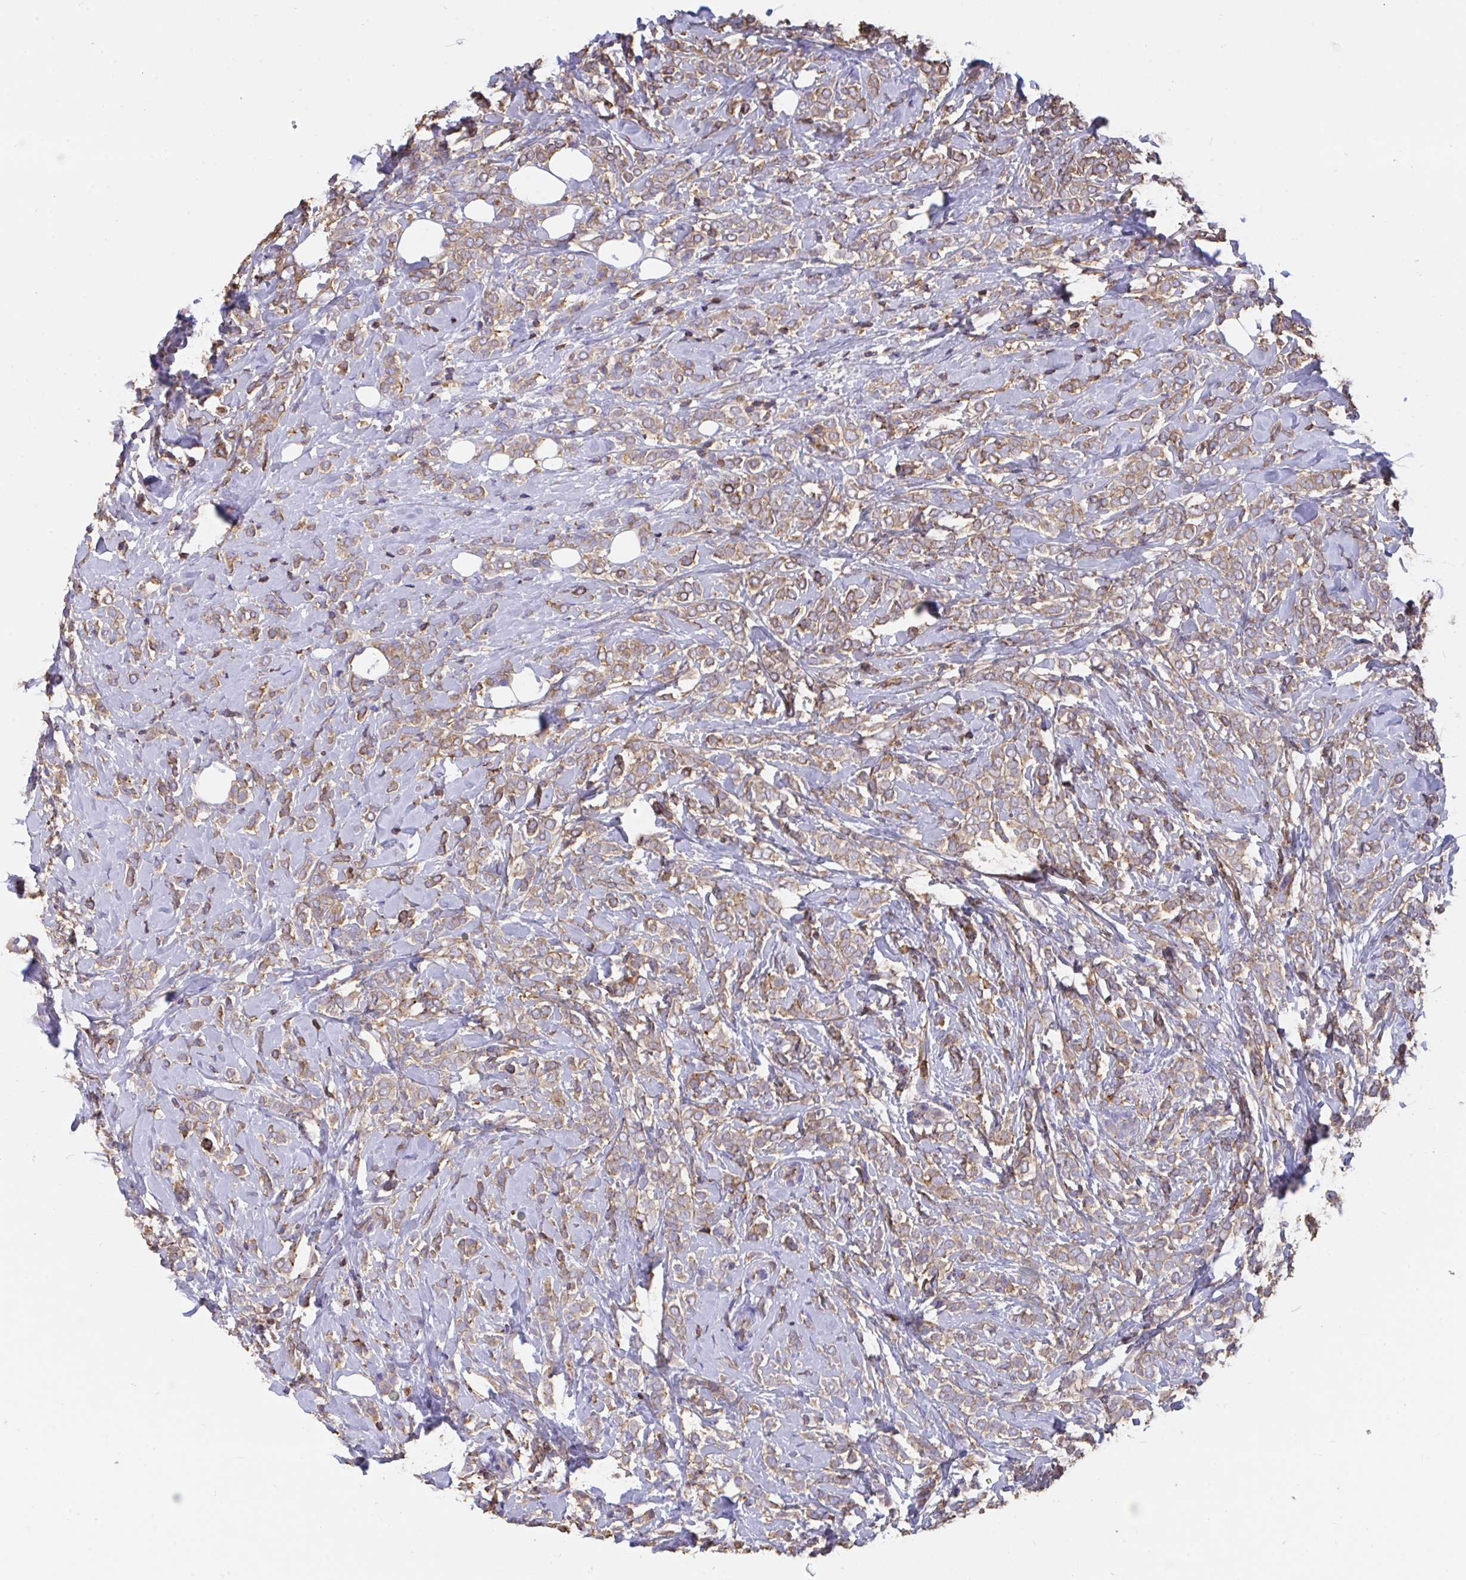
{"staining": {"intensity": "weak", "quantity": ">75%", "location": "cytoplasmic/membranous"}, "tissue": "breast cancer", "cell_type": "Tumor cells", "image_type": "cancer", "snomed": [{"axis": "morphology", "description": "Lobular carcinoma"}, {"axis": "topography", "description": "Breast"}], "caption": "A low amount of weak cytoplasmic/membranous expression is identified in about >75% of tumor cells in breast cancer (lobular carcinoma) tissue.", "gene": "CFL1", "patient": {"sex": "female", "age": 49}}